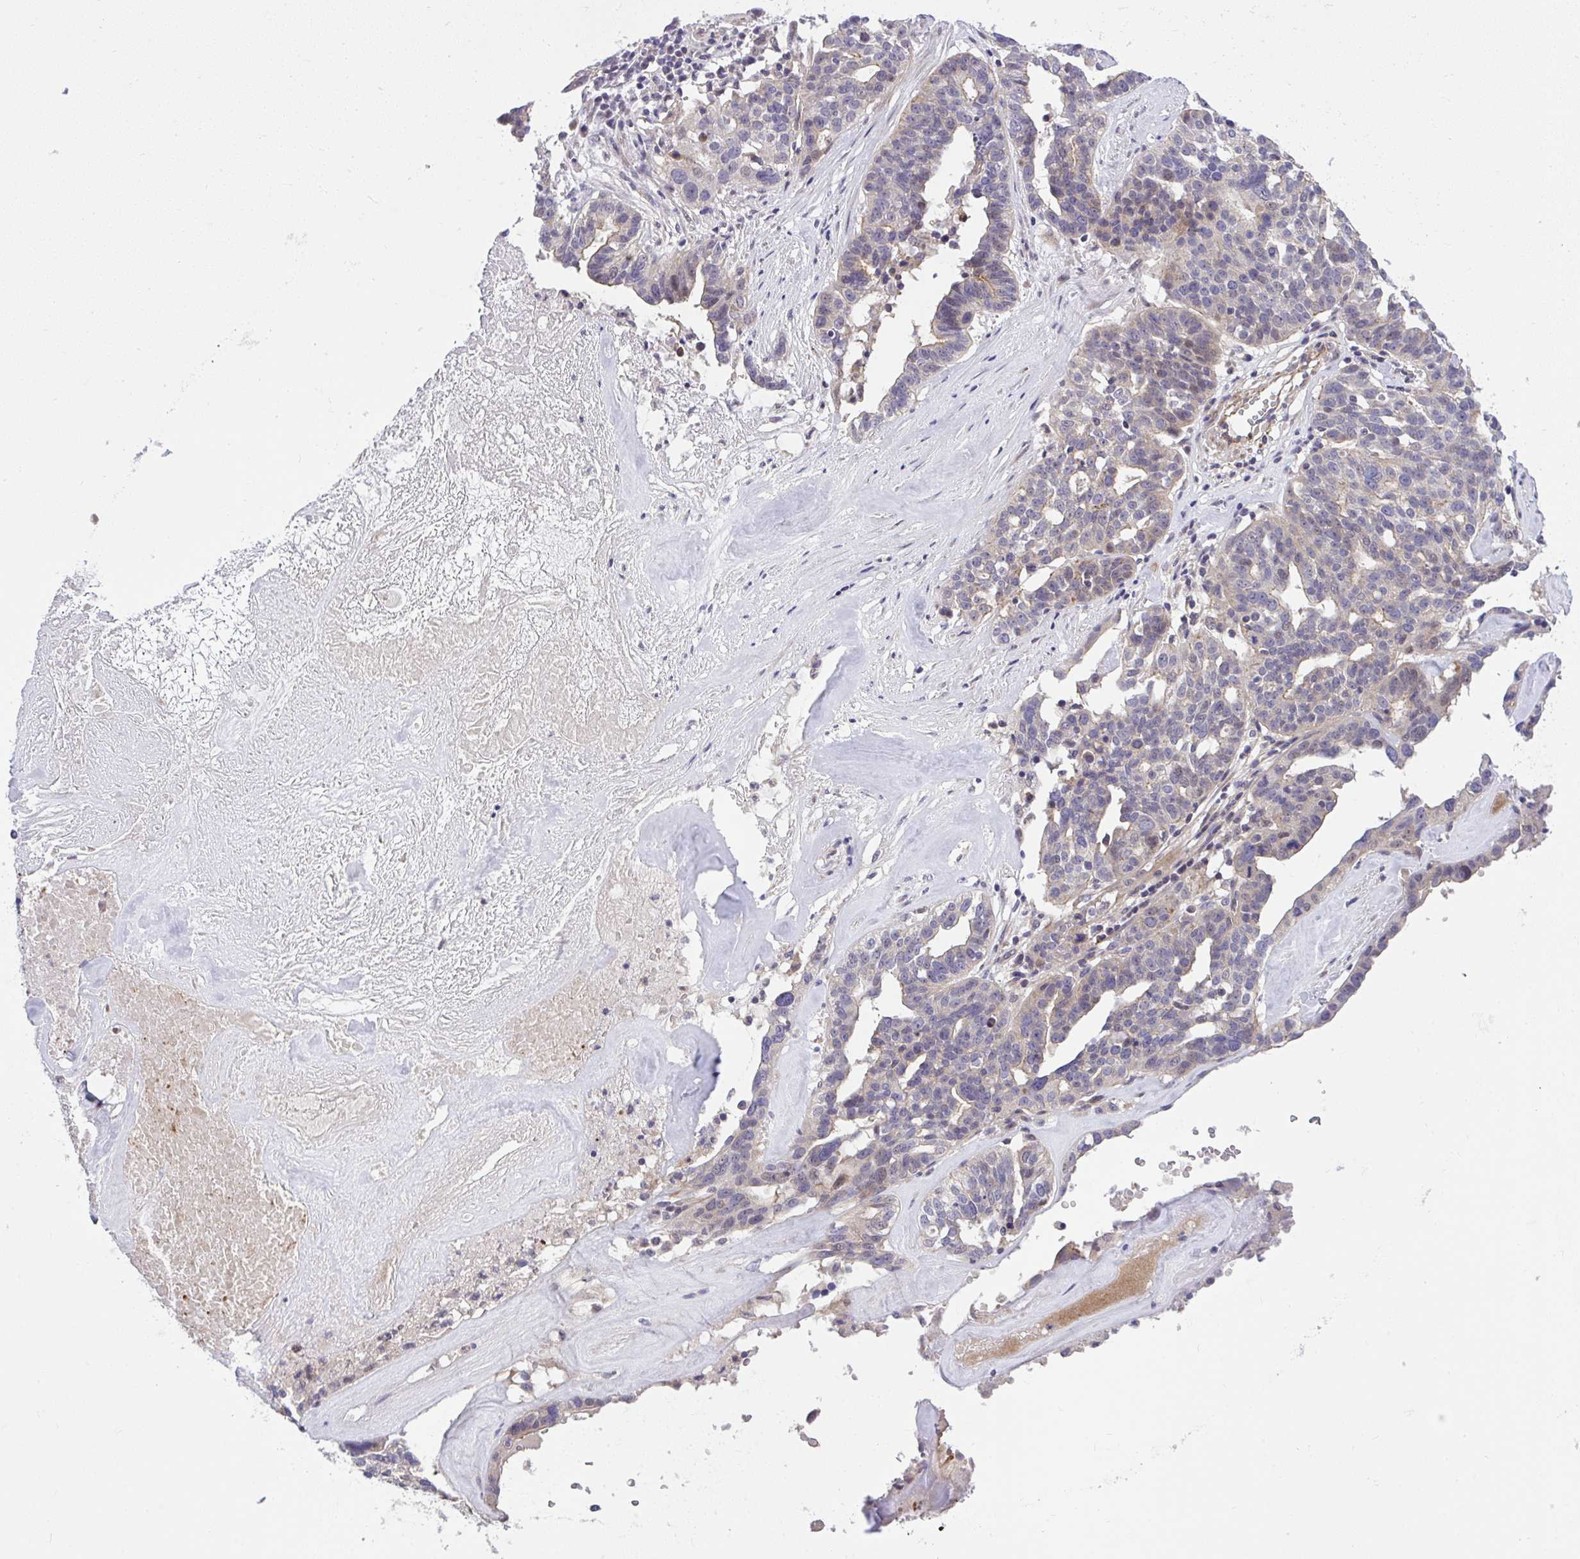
{"staining": {"intensity": "weak", "quantity": "<25%", "location": "cytoplasmic/membranous"}, "tissue": "ovarian cancer", "cell_type": "Tumor cells", "image_type": "cancer", "snomed": [{"axis": "morphology", "description": "Cystadenocarcinoma, serous, NOS"}, {"axis": "topography", "description": "Ovary"}], "caption": "High power microscopy histopathology image of an immunohistochemistry micrograph of serous cystadenocarcinoma (ovarian), revealing no significant expression in tumor cells.", "gene": "CHIA", "patient": {"sex": "female", "age": 59}}